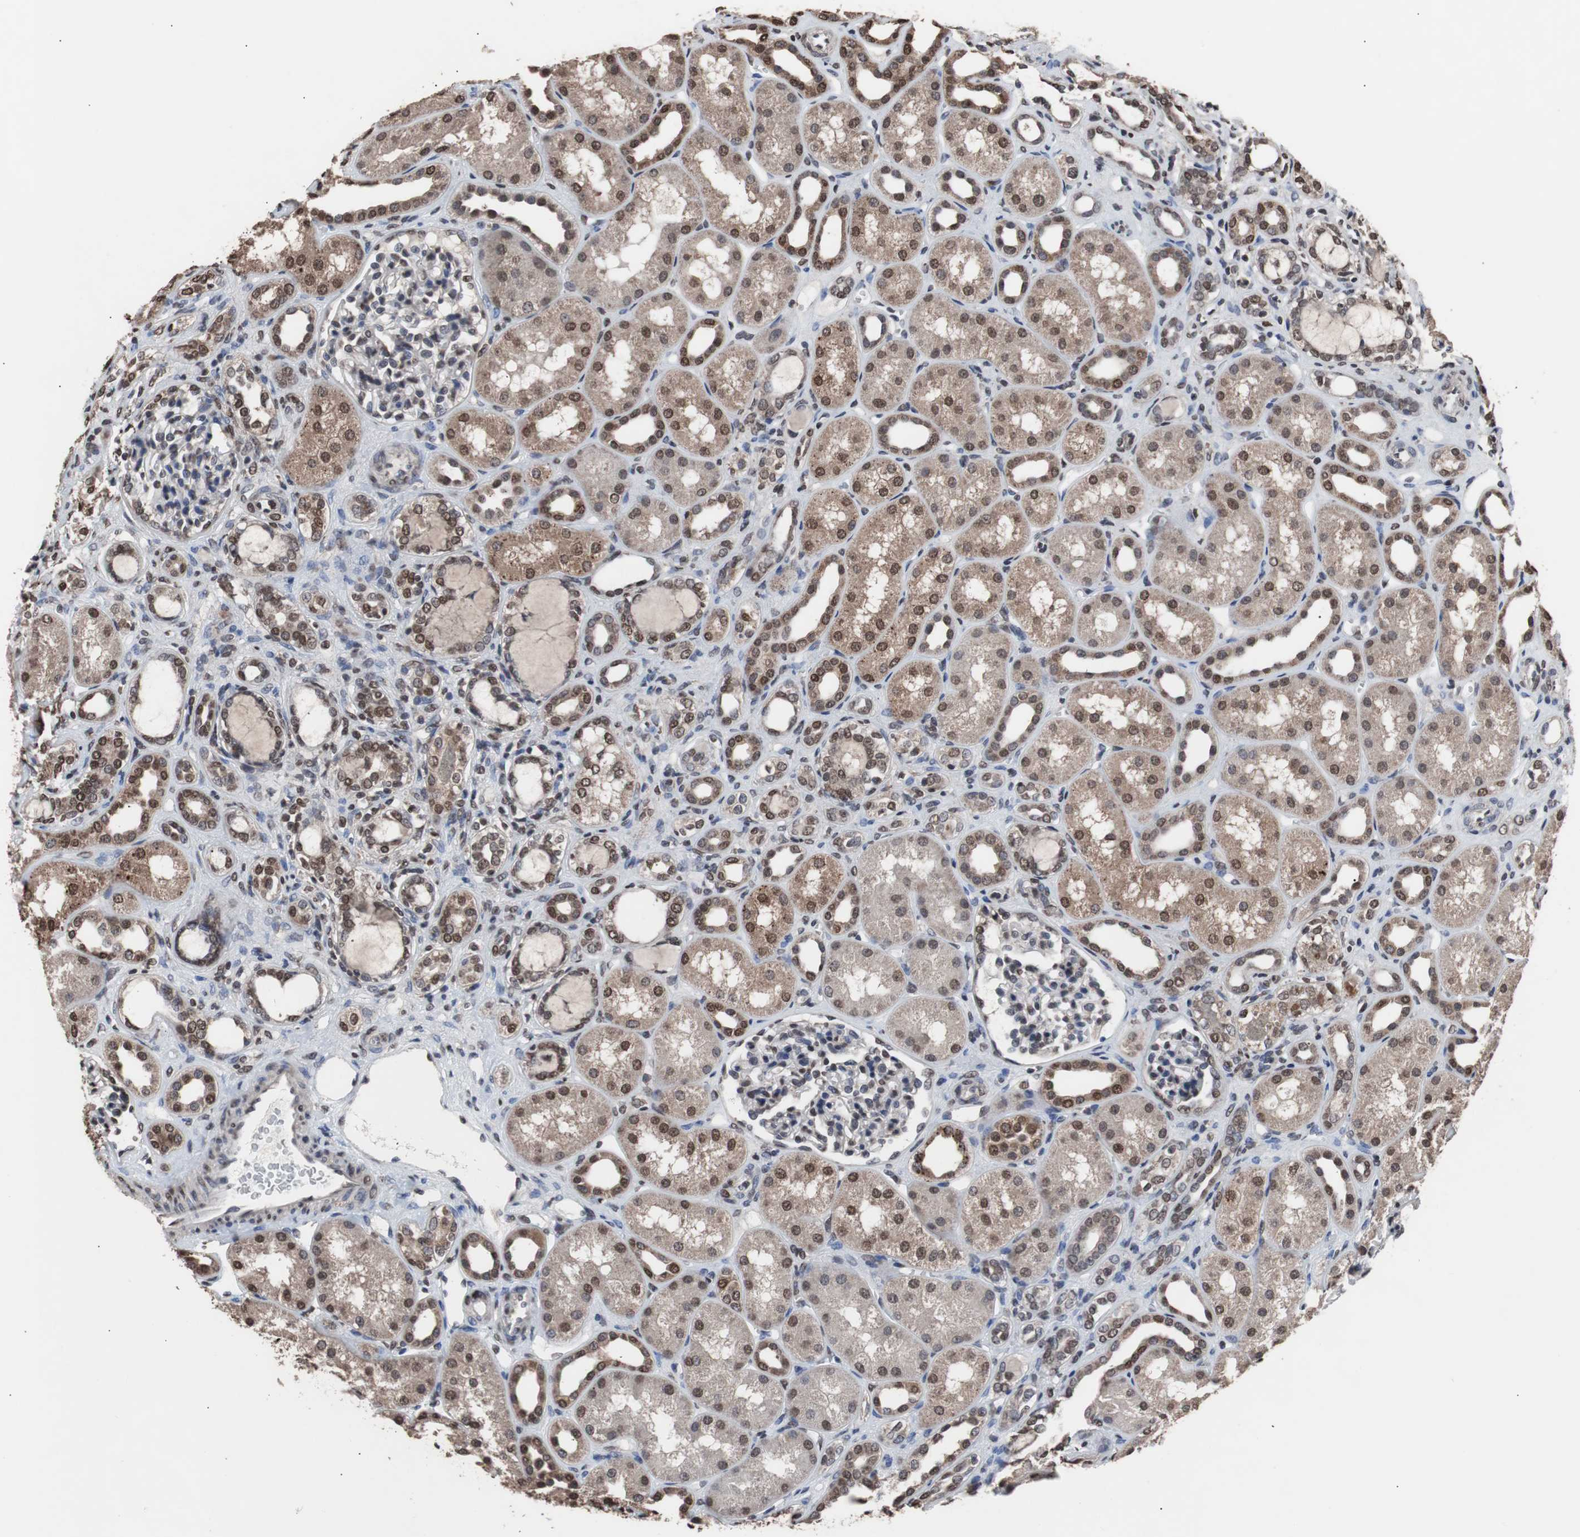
{"staining": {"intensity": "moderate", "quantity": "25%-75%", "location": "nuclear"}, "tissue": "kidney", "cell_type": "Cells in glomeruli", "image_type": "normal", "snomed": [{"axis": "morphology", "description": "Normal tissue, NOS"}, {"axis": "topography", "description": "Kidney"}], "caption": "Kidney stained with IHC shows moderate nuclear staining in approximately 25%-75% of cells in glomeruli.", "gene": "MED27", "patient": {"sex": "male", "age": 7}}